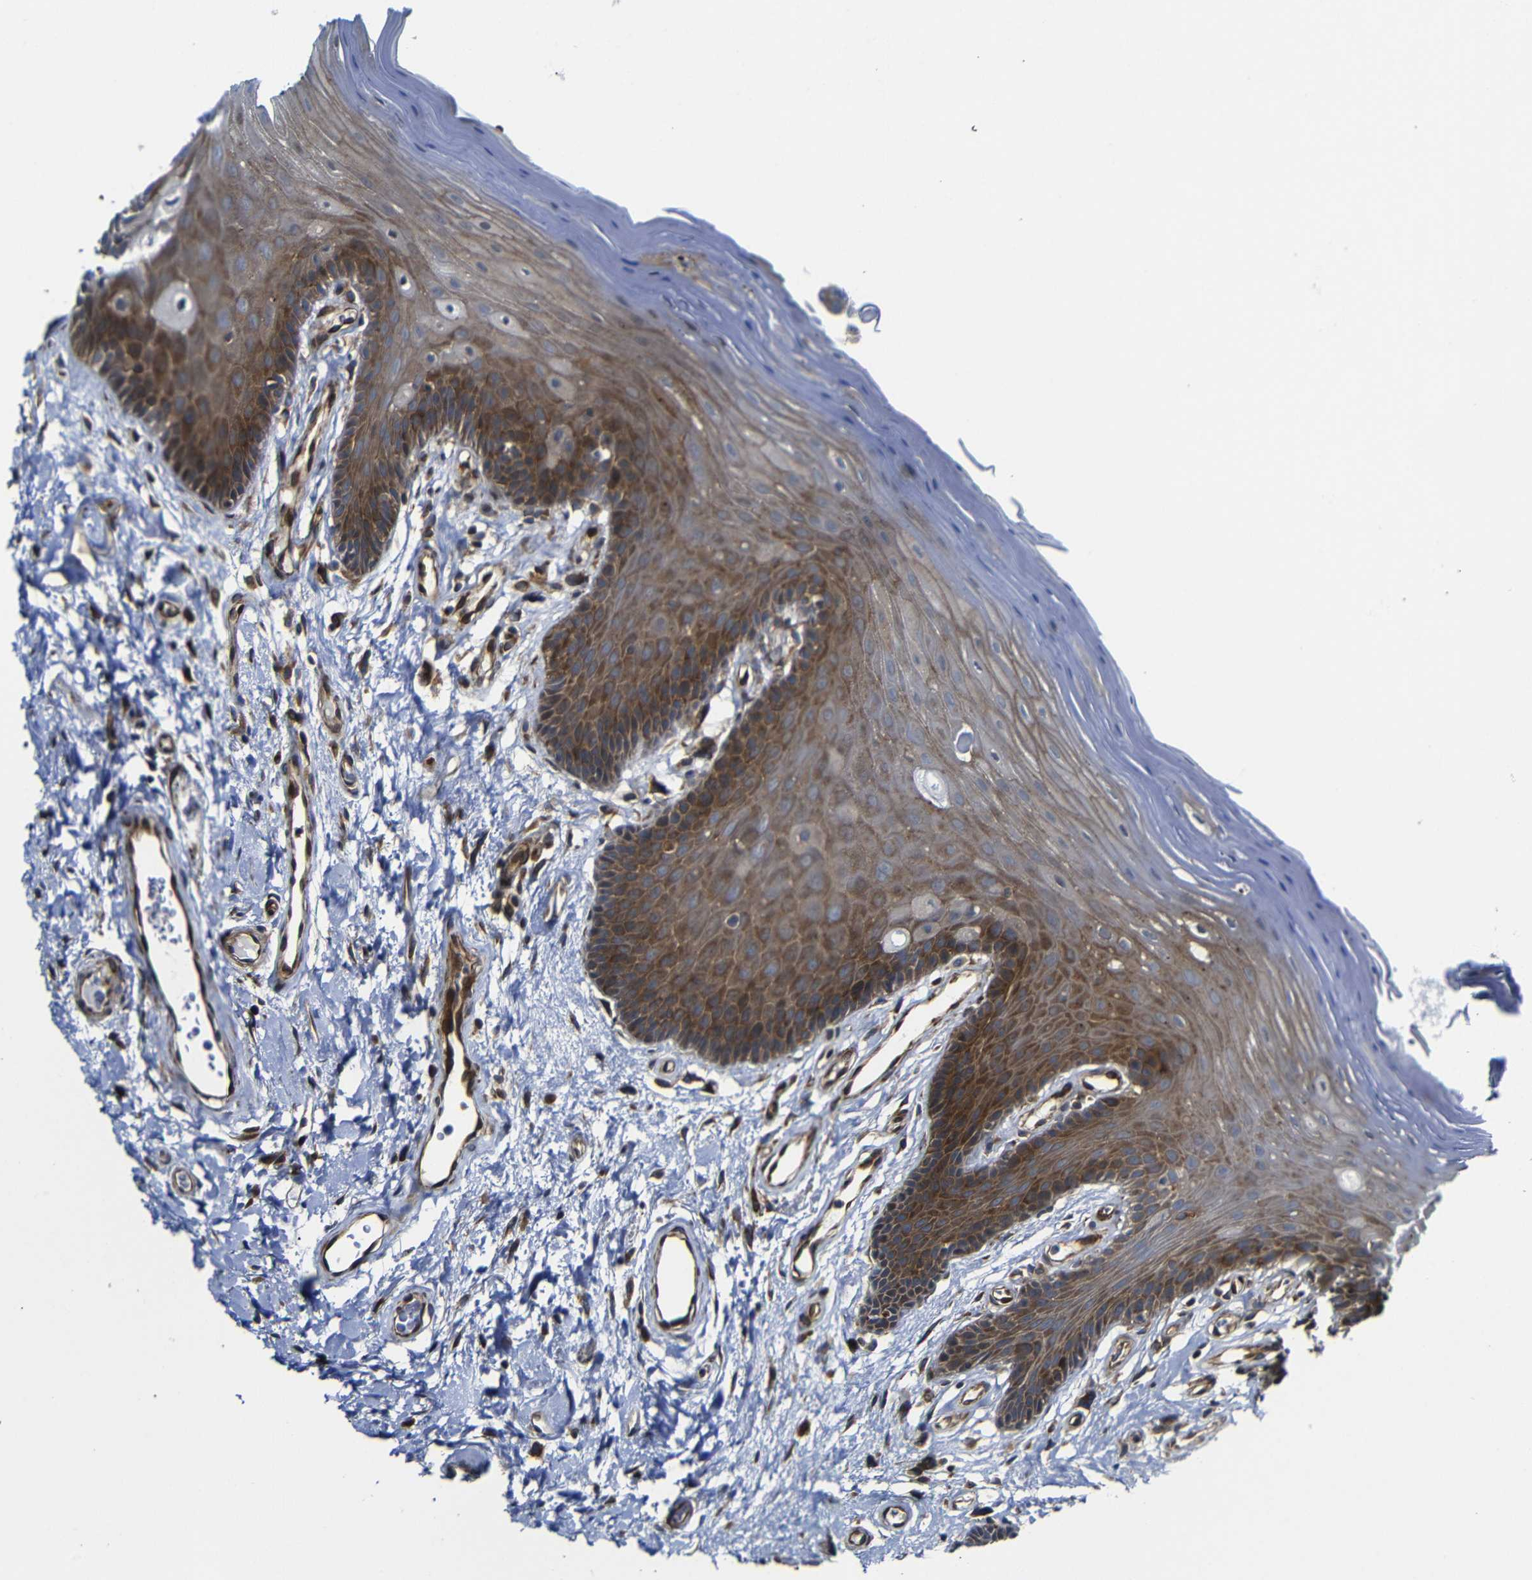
{"staining": {"intensity": "strong", "quantity": ">75%", "location": "cytoplasmic/membranous"}, "tissue": "oral mucosa", "cell_type": "Squamous epithelial cells", "image_type": "normal", "snomed": [{"axis": "morphology", "description": "Normal tissue, NOS"}, {"axis": "morphology", "description": "Squamous cell carcinoma, NOS"}, {"axis": "topography", "description": "Skeletal muscle"}, {"axis": "topography", "description": "Adipose tissue"}, {"axis": "topography", "description": "Vascular tissue"}, {"axis": "topography", "description": "Oral tissue"}, {"axis": "topography", "description": "Peripheral nerve tissue"}, {"axis": "topography", "description": "Head-Neck"}], "caption": "Squamous epithelial cells show high levels of strong cytoplasmic/membranous positivity in approximately >75% of cells in benign human oral mucosa. (DAB (3,3'-diaminobenzidine) = brown stain, brightfield microscopy at high magnification).", "gene": "PARP14", "patient": {"sex": "male", "age": 71}}